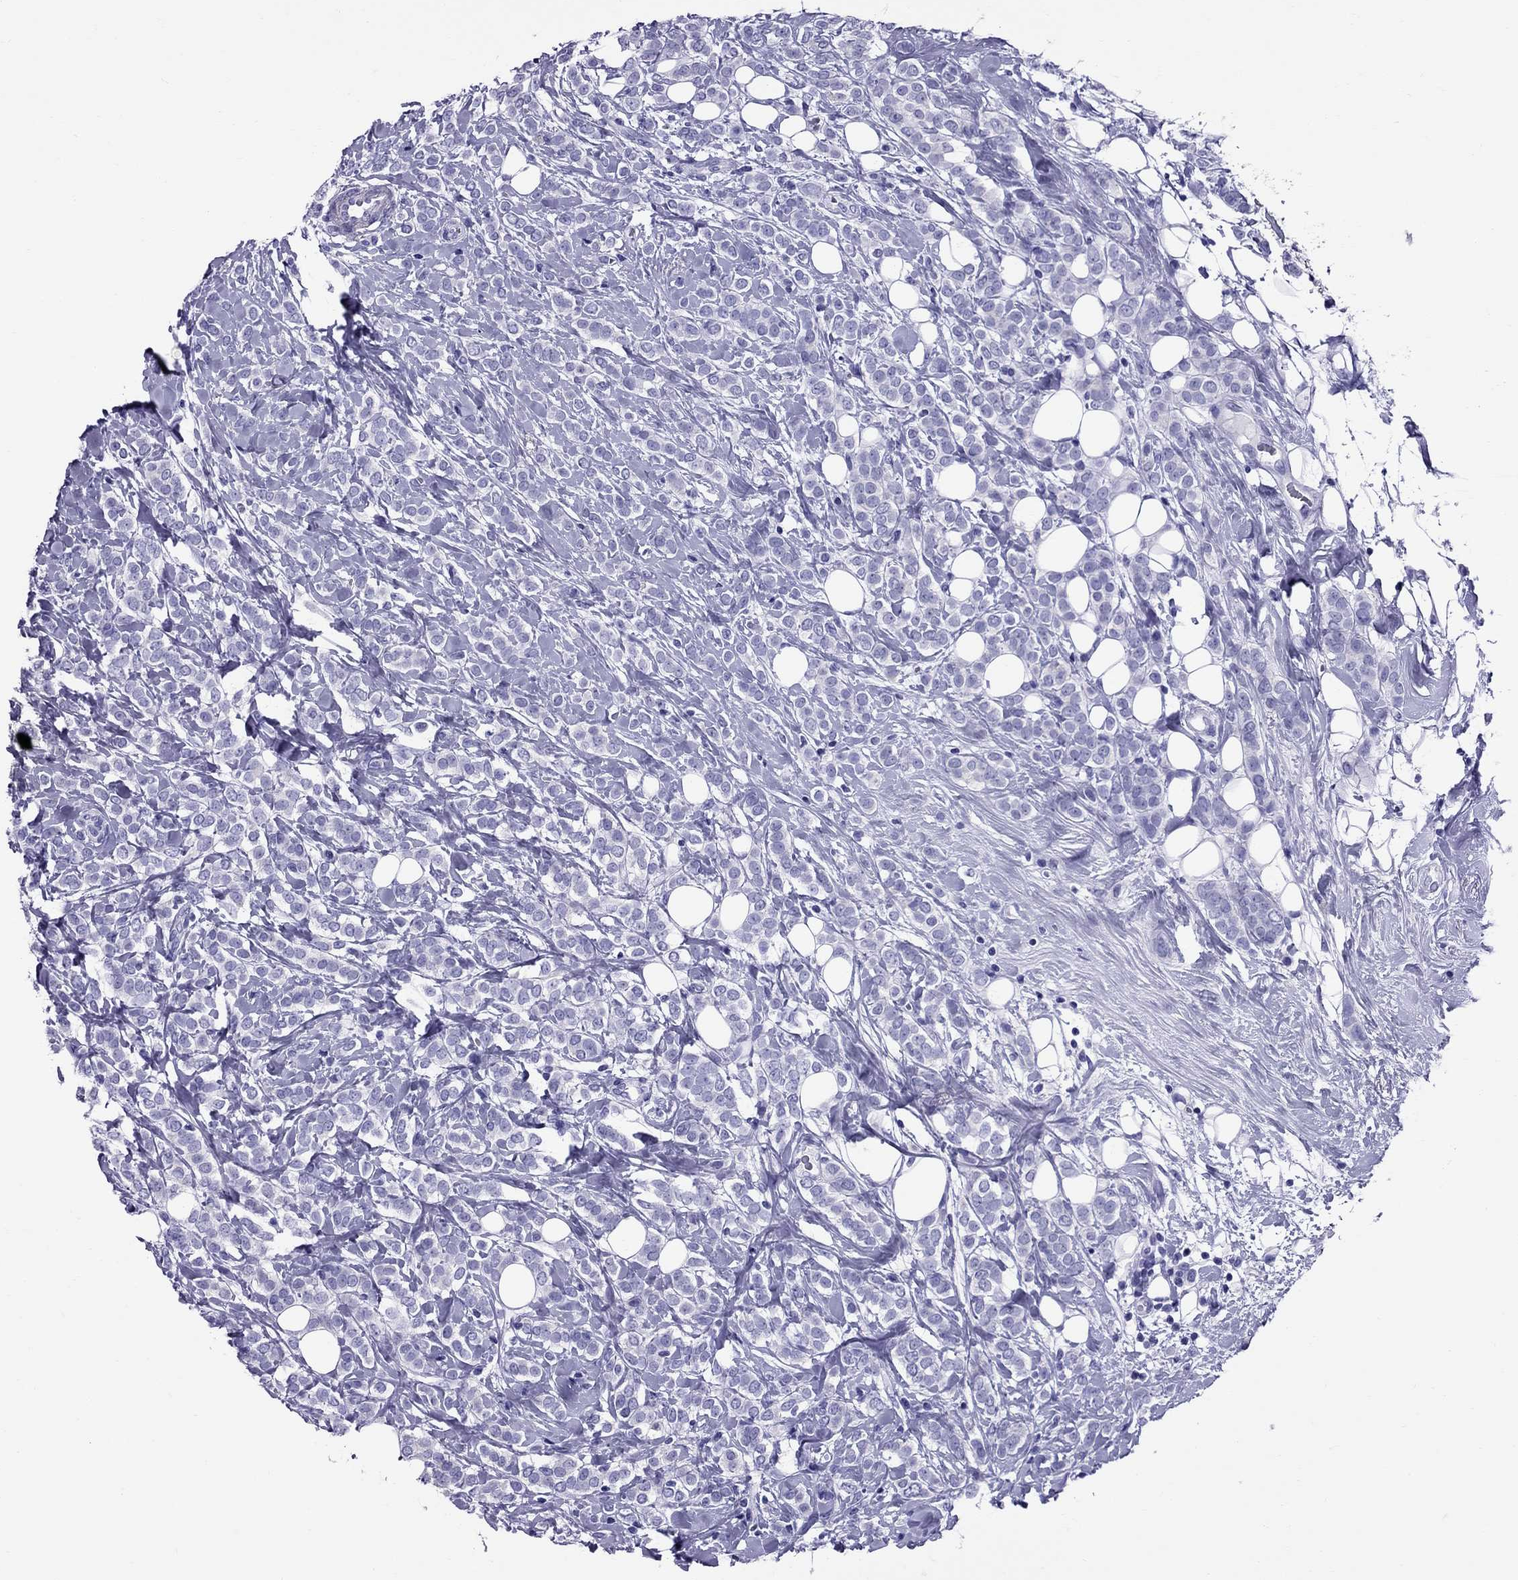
{"staining": {"intensity": "negative", "quantity": "none", "location": "none"}, "tissue": "breast cancer", "cell_type": "Tumor cells", "image_type": "cancer", "snomed": [{"axis": "morphology", "description": "Lobular carcinoma"}, {"axis": "topography", "description": "Breast"}], "caption": "This is an immunohistochemistry image of lobular carcinoma (breast). There is no expression in tumor cells.", "gene": "AVPR1B", "patient": {"sex": "female", "age": 49}}